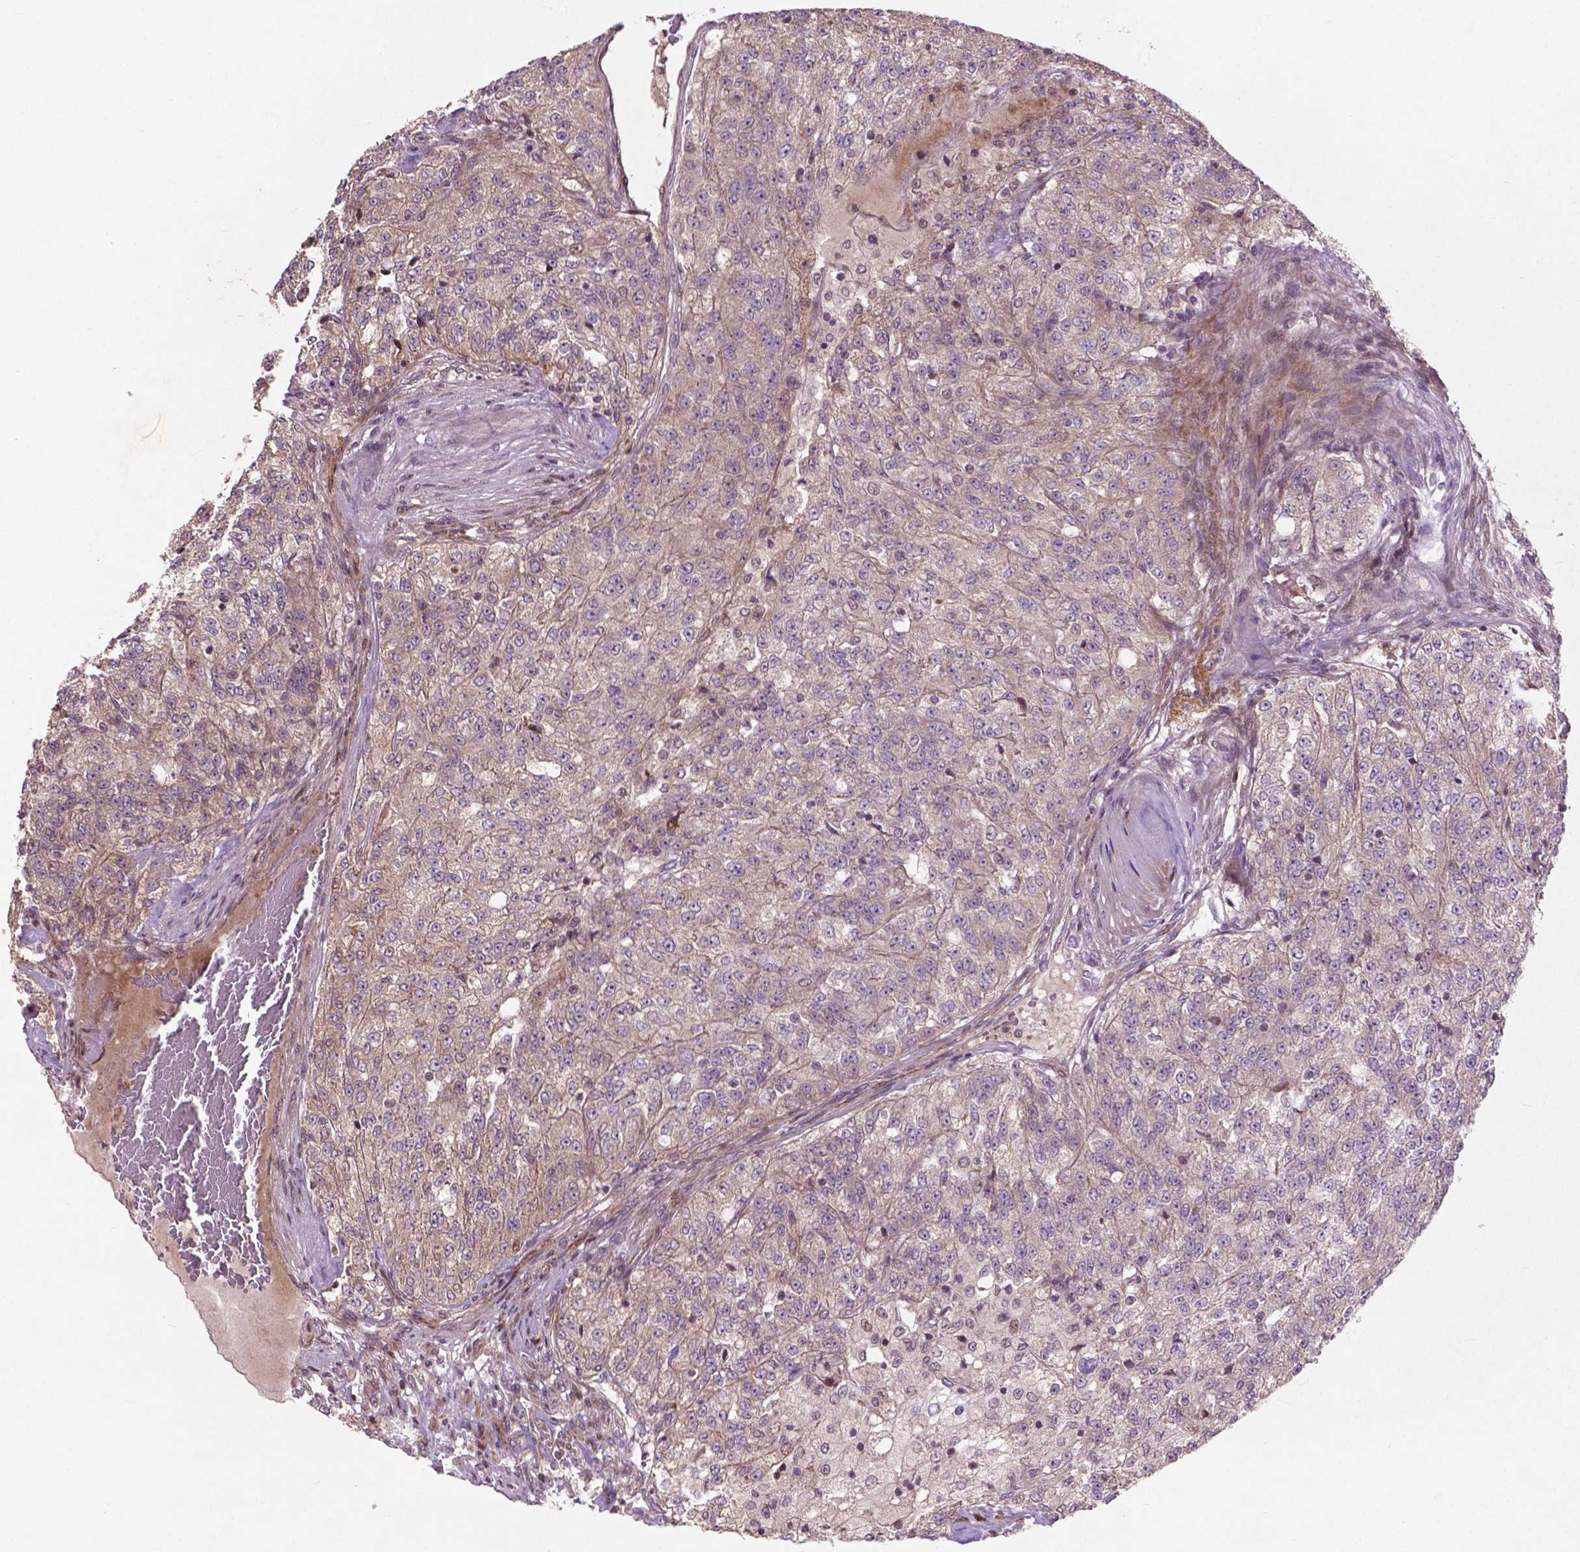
{"staining": {"intensity": "weak", "quantity": "25%-75%", "location": "cytoplasmic/membranous"}, "tissue": "renal cancer", "cell_type": "Tumor cells", "image_type": "cancer", "snomed": [{"axis": "morphology", "description": "Adenocarcinoma, NOS"}, {"axis": "topography", "description": "Kidney"}], "caption": "IHC of renal cancer (adenocarcinoma) displays low levels of weak cytoplasmic/membranous positivity in about 25%-75% of tumor cells.", "gene": "B3GALNT2", "patient": {"sex": "female", "age": 63}}